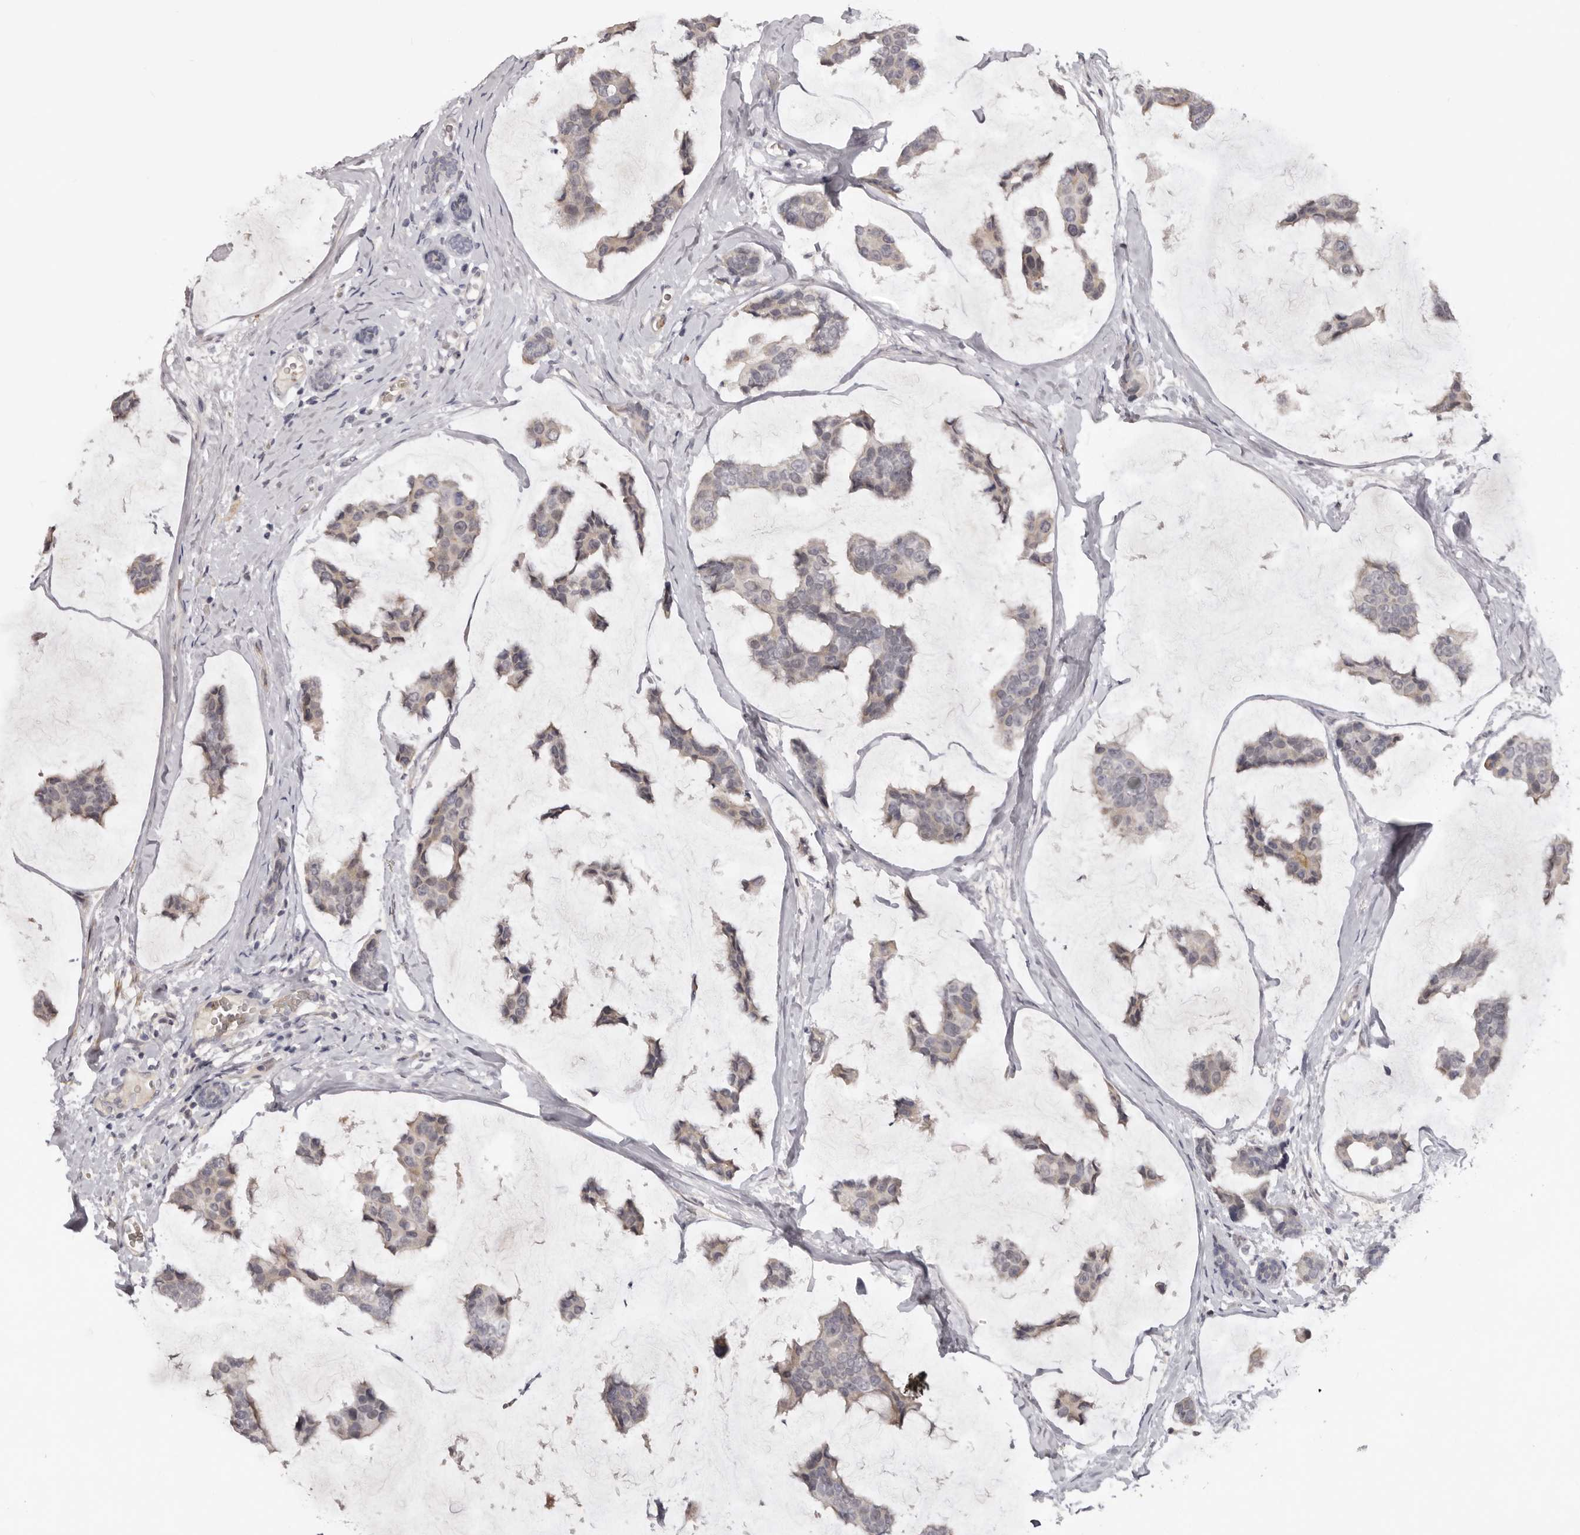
{"staining": {"intensity": "weak", "quantity": "<25%", "location": "cytoplasmic/membranous"}, "tissue": "breast cancer", "cell_type": "Tumor cells", "image_type": "cancer", "snomed": [{"axis": "morphology", "description": "Normal tissue, NOS"}, {"axis": "morphology", "description": "Duct carcinoma"}, {"axis": "topography", "description": "Breast"}], "caption": "High magnification brightfield microscopy of infiltrating ductal carcinoma (breast) stained with DAB (3,3'-diaminobenzidine) (brown) and counterstained with hematoxylin (blue): tumor cells show no significant positivity. (IHC, brightfield microscopy, high magnification).", "gene": "TNR", "patient": {"sex": "female", "age": 50}}